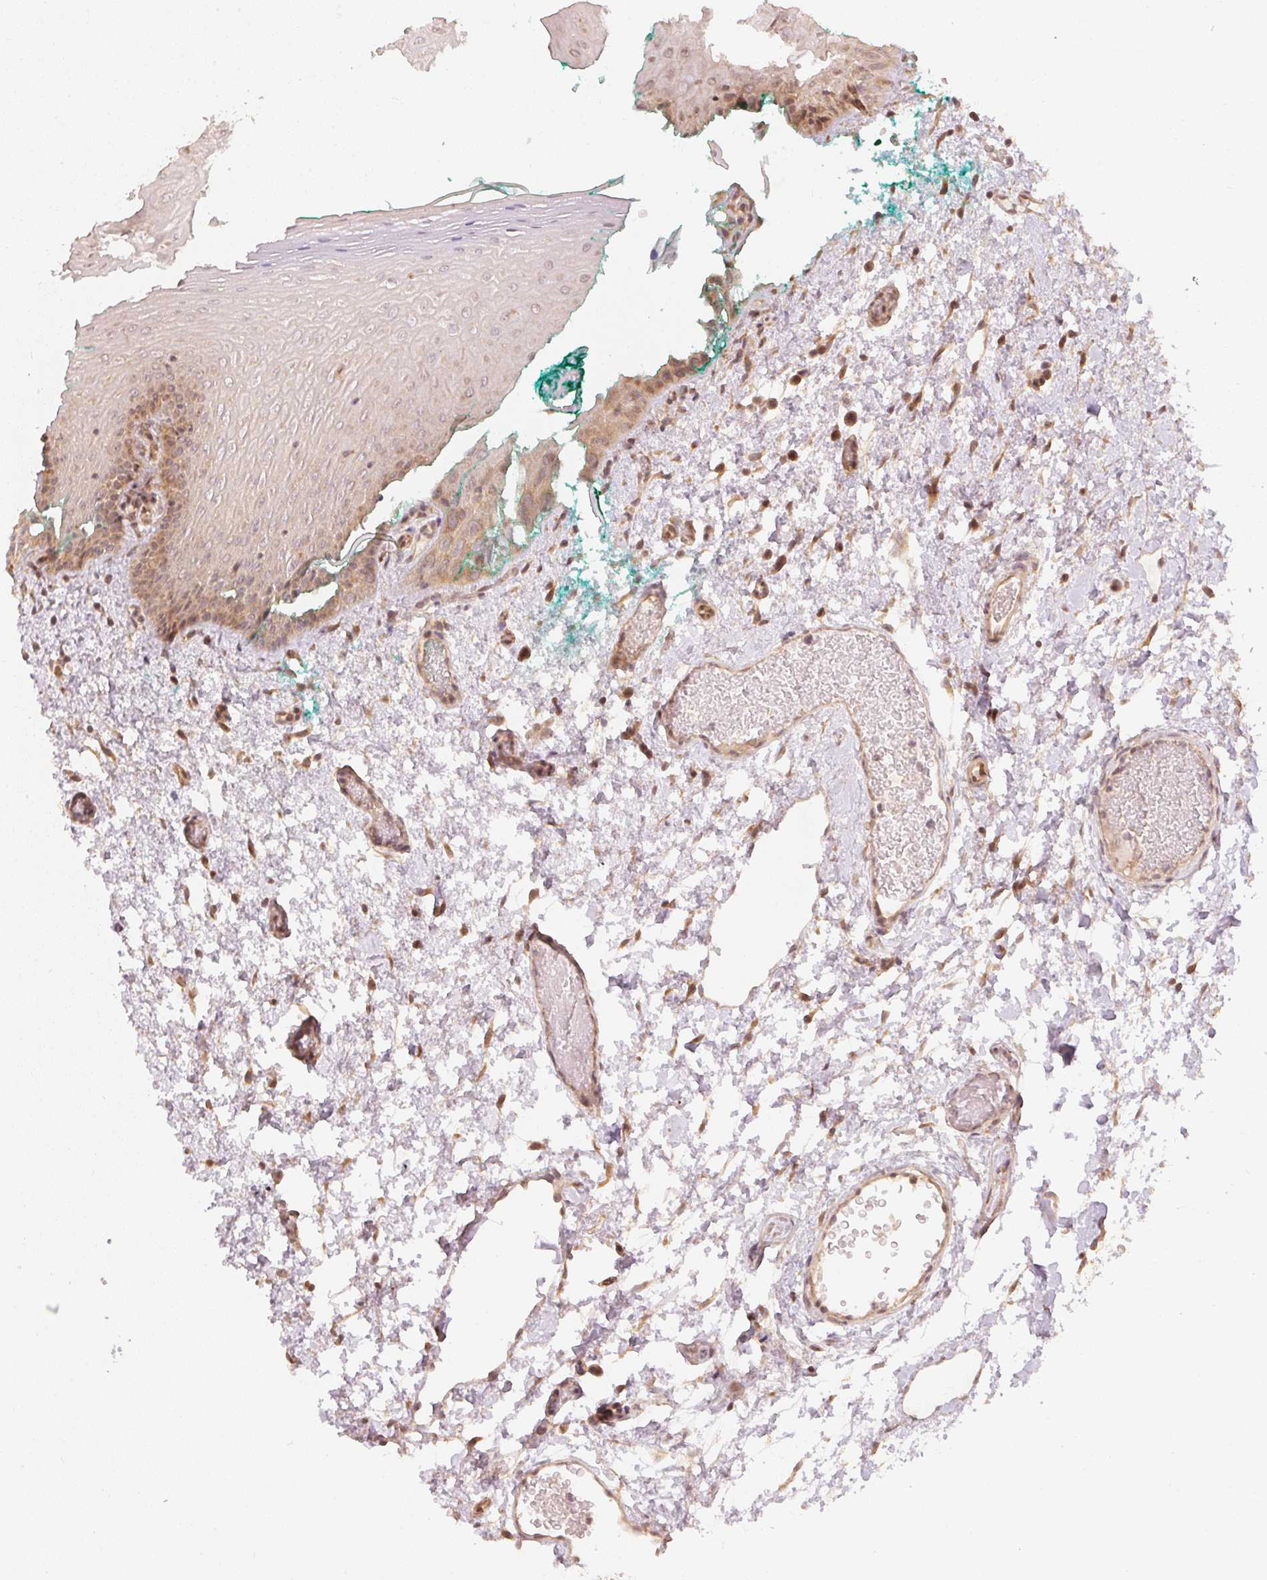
{"staining": {"intensity": "moderate", "quantity": "25%-75%", "location": "cytoplasmic/membranous,nuclear"}, "tissue": "oral mucosa", "cell_type": "Squamous epithelial cells", "image_type": "normal", "snomed": [{"axis": "morphology", "description": "Normal tissue, NOS"}, {"axis": "morphology", "description": "Squamous cell carcinoma, NOS"}, {"axis": "topography", "description": "Oral tissue"}, {"axis": "topography", "description": "Head-Neck"}], "caption": "Immunohistochemical staining of benign human oral mucosa exhibits moderate cytoplasmic/membranous,nuclear protein staining in about 25%-75% of squamous epithelial cells. Nuclei are stained in blue.", "gene": "WDR54", "patient": {"sex": "male", "age": 78}}